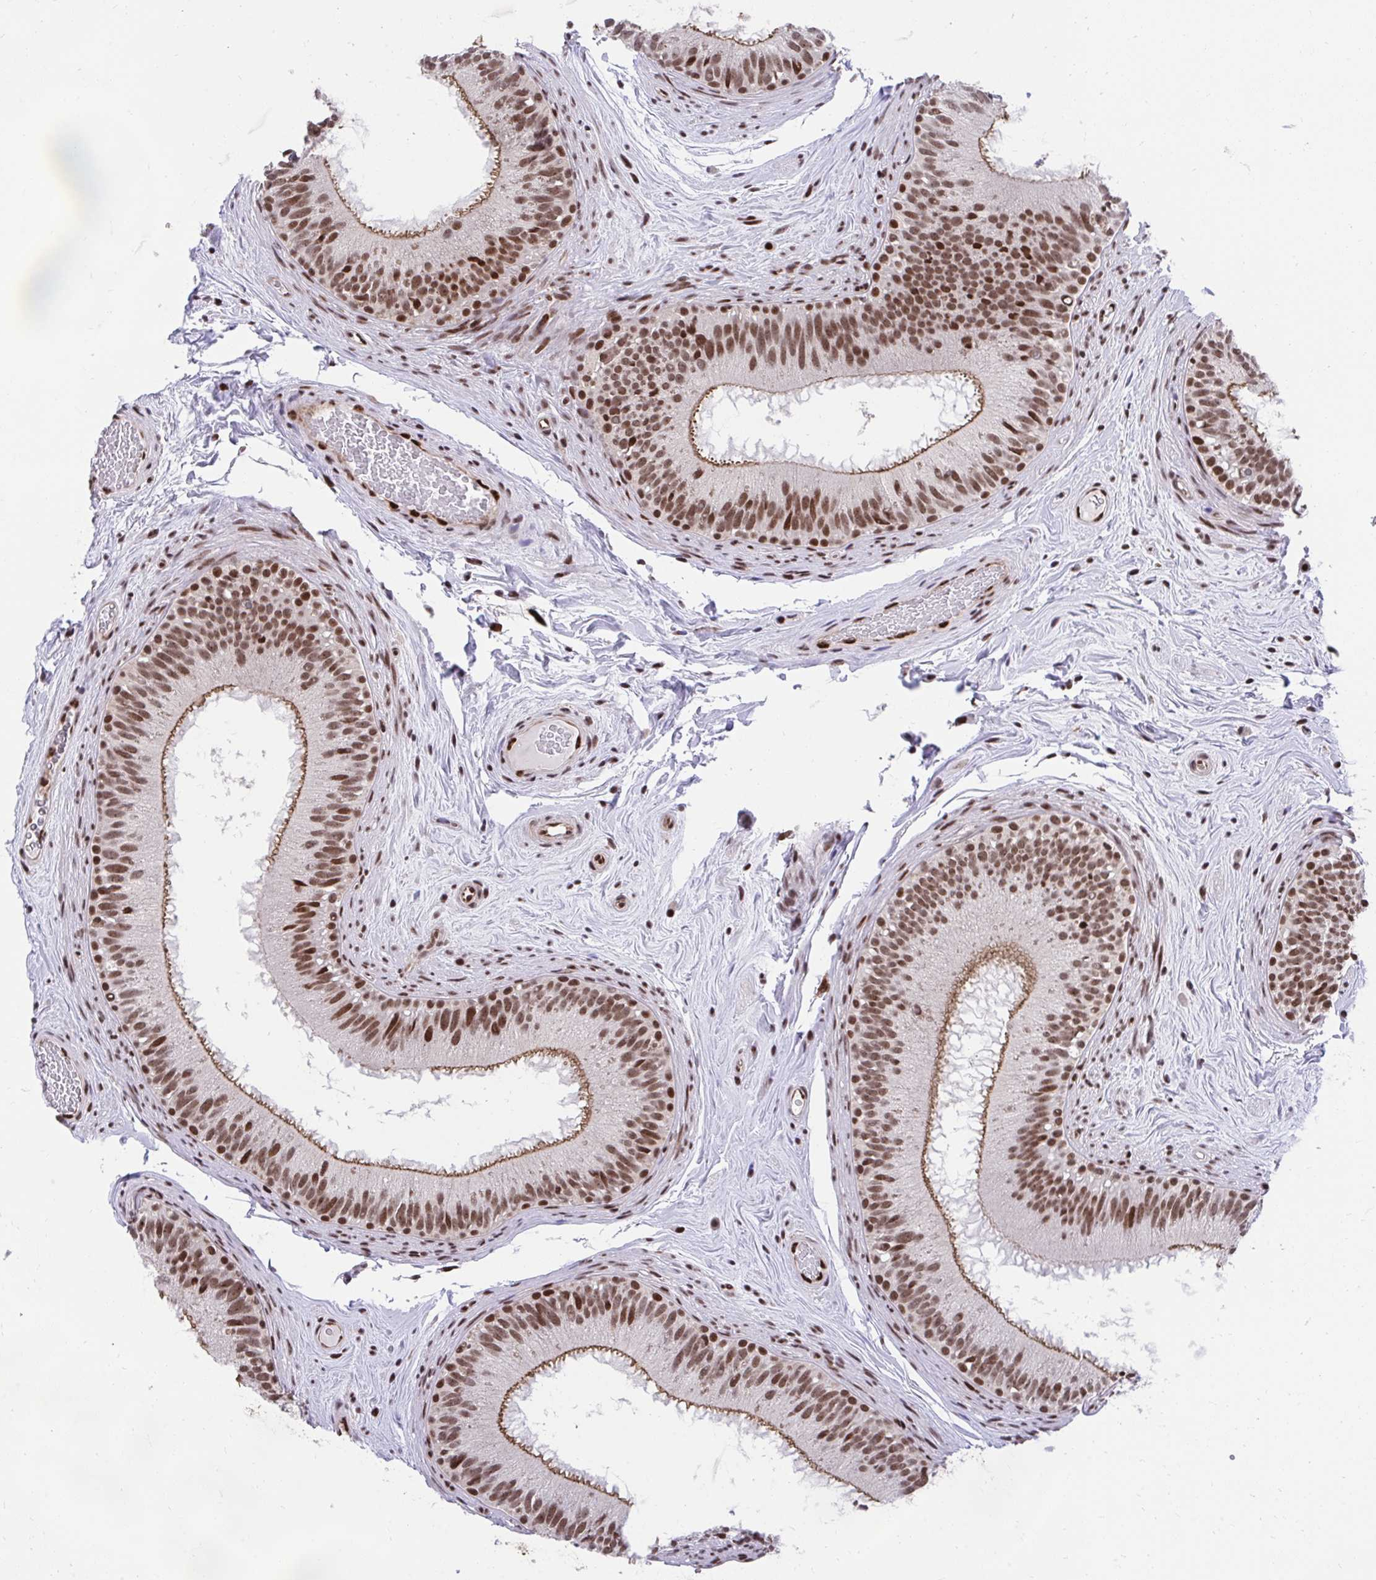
{"staining": {"intensity": "moderate", "quantity": ">75%", "location": "cytoplasmic/membranous,nuclear"}, "tissue": "epididymis", "cell_type": "Glandular cells", "image_type": "normal", "snomed": [{"axis": "morphology", "description": "Normal tissue, NOS"}, {"axis": "topography", "description": "Epididymis"}], "caption": "Normal epididymis shows moderate cytoplasmic/membranous,nuclear expression in about >75% of glandular cells.", "gene": "HOXA4", "patient": {"sex": "male", "age": 44}}